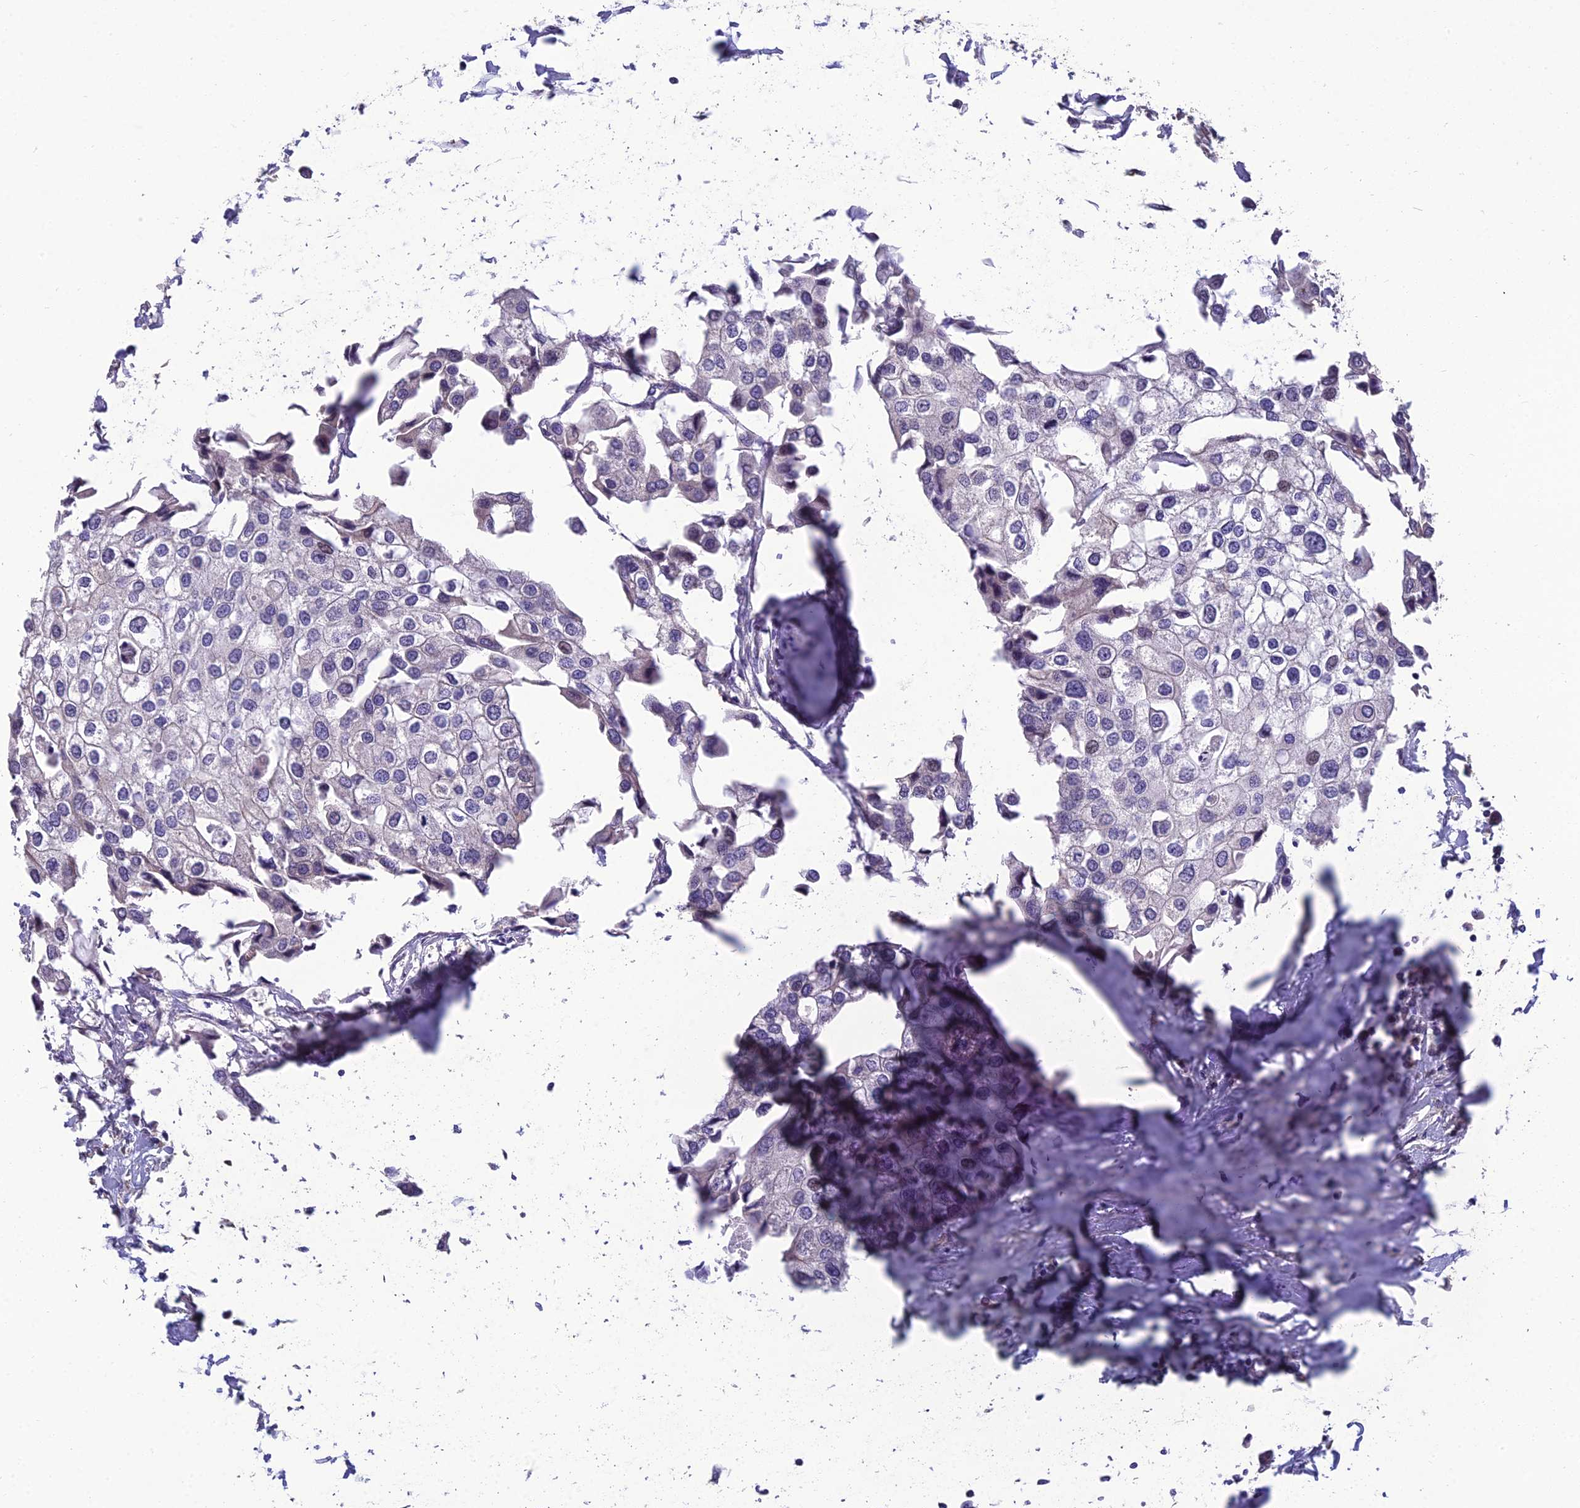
{"staining": {"intensity": "negative", "quantity": "none", "location": "none"}, "tissue": "urothelial cancer", "cell_type": "Tumor cells", "image_type": "cancer", "snomed": [{"axis": "morphology", "description": "Urothelial carcinoma, High grade"}, {"axis": "topography", "description": "Urinary bladder"}], "caption": "A histopathology image of urothelial cancer stained for a protein shows no brown staining in tumor cells.", "gene": "GRWD1", "patient": {"sex": "male", "age": 64}}